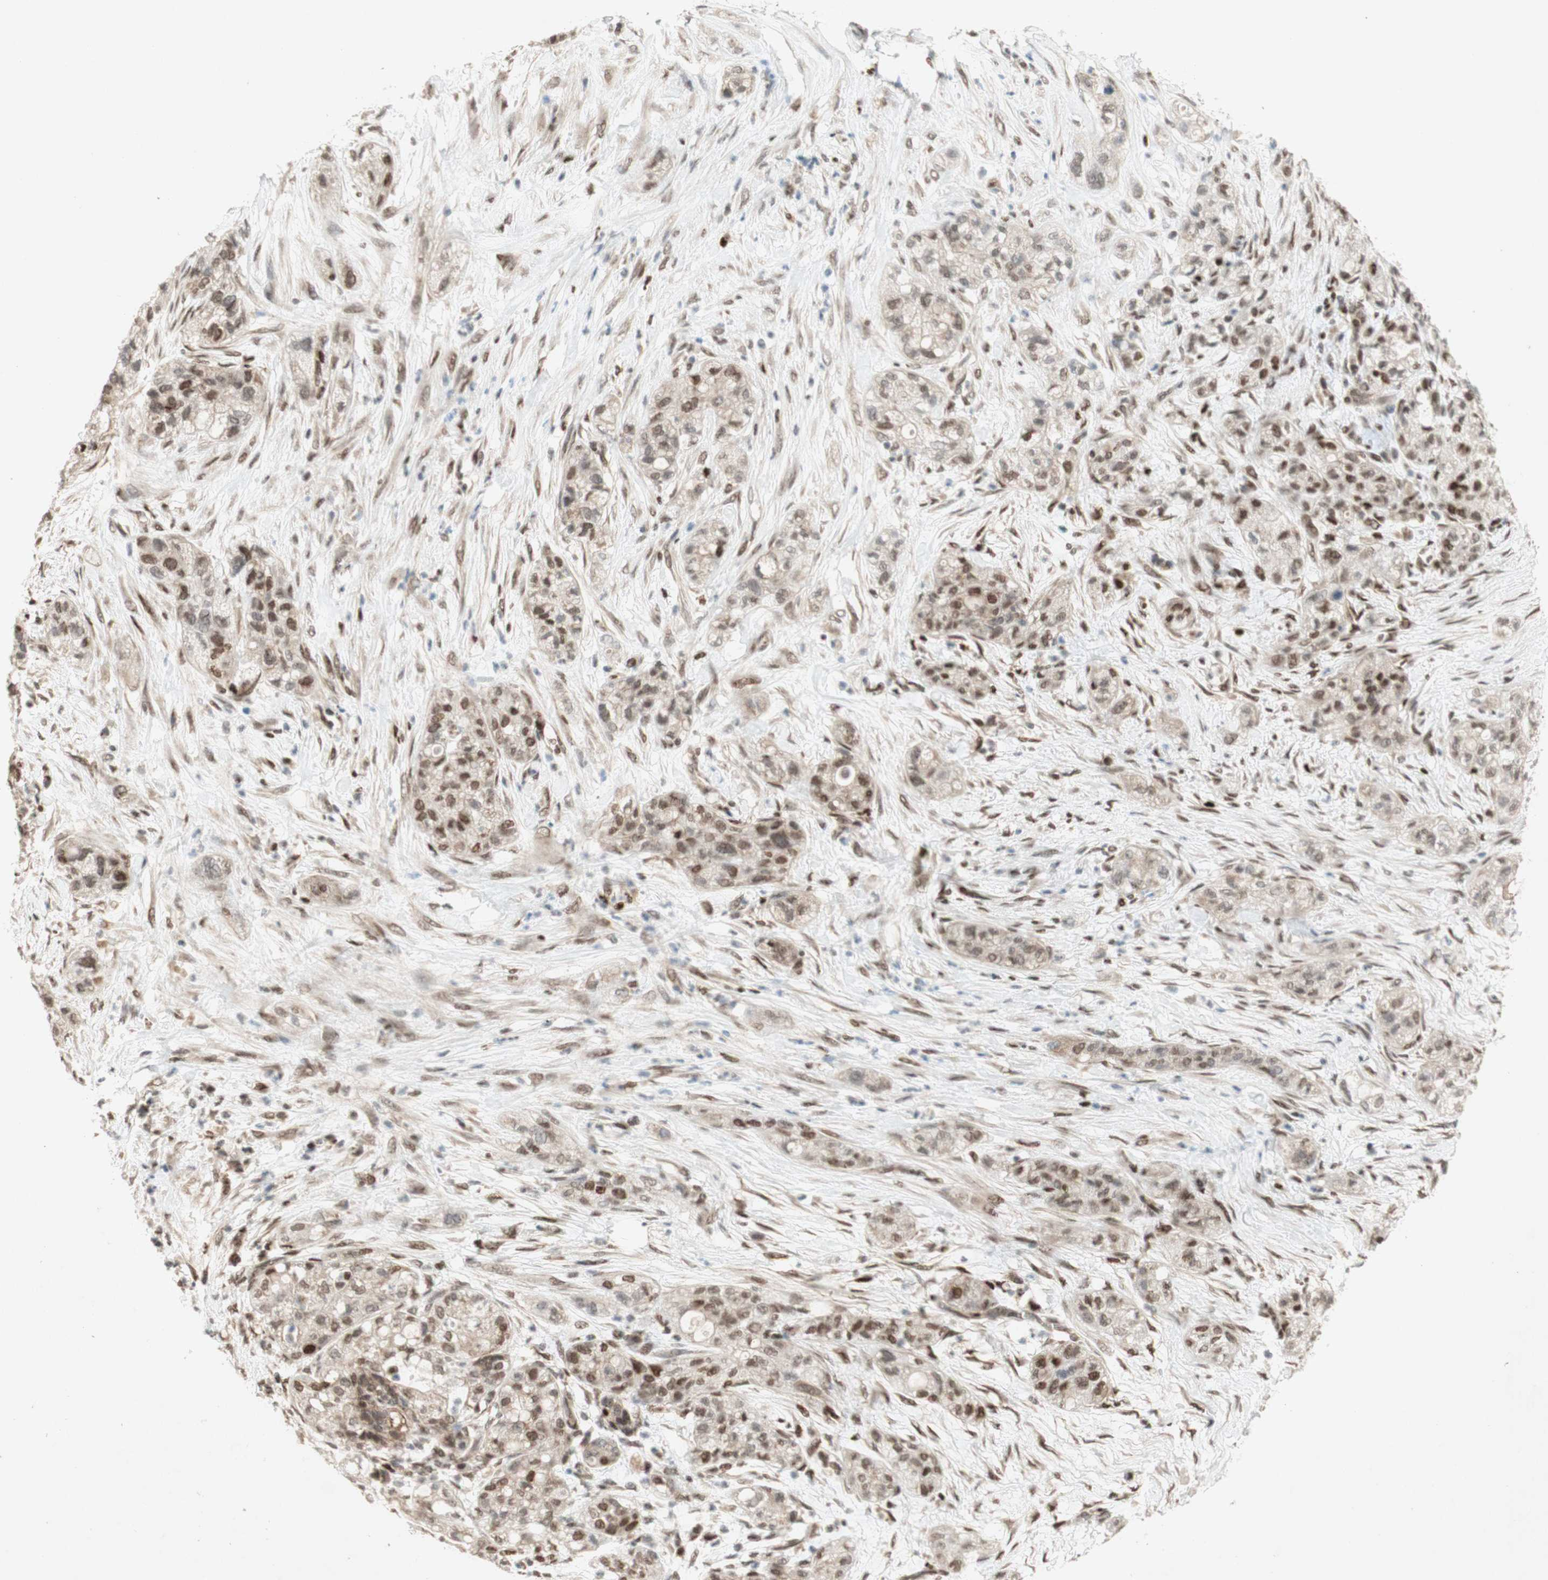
{"staining": {"intensity": "moderate", "quantity": "25%-75%", "location": "cytoplasmic/membranous,nuclear"}, "tissue": "pancreatic cancer", "cell_type": "Tumor cells", "image_type": "cancer", "snomed": [{"axis": "morphology", "description": "Adenocarcinoma, NOS"}, {"axis": "topography", "description": "Pancreas"}], "caption": "Adenocarcinoma (pancreatic) was stained to show a protein in brown. There is medium levels of moderate cytoplasmic/membranous and nuclear staining in approximately 25%-75% of tumor cells.", "gene": "DNMT3A", "patient": {"sex": "female", "age": 78}}